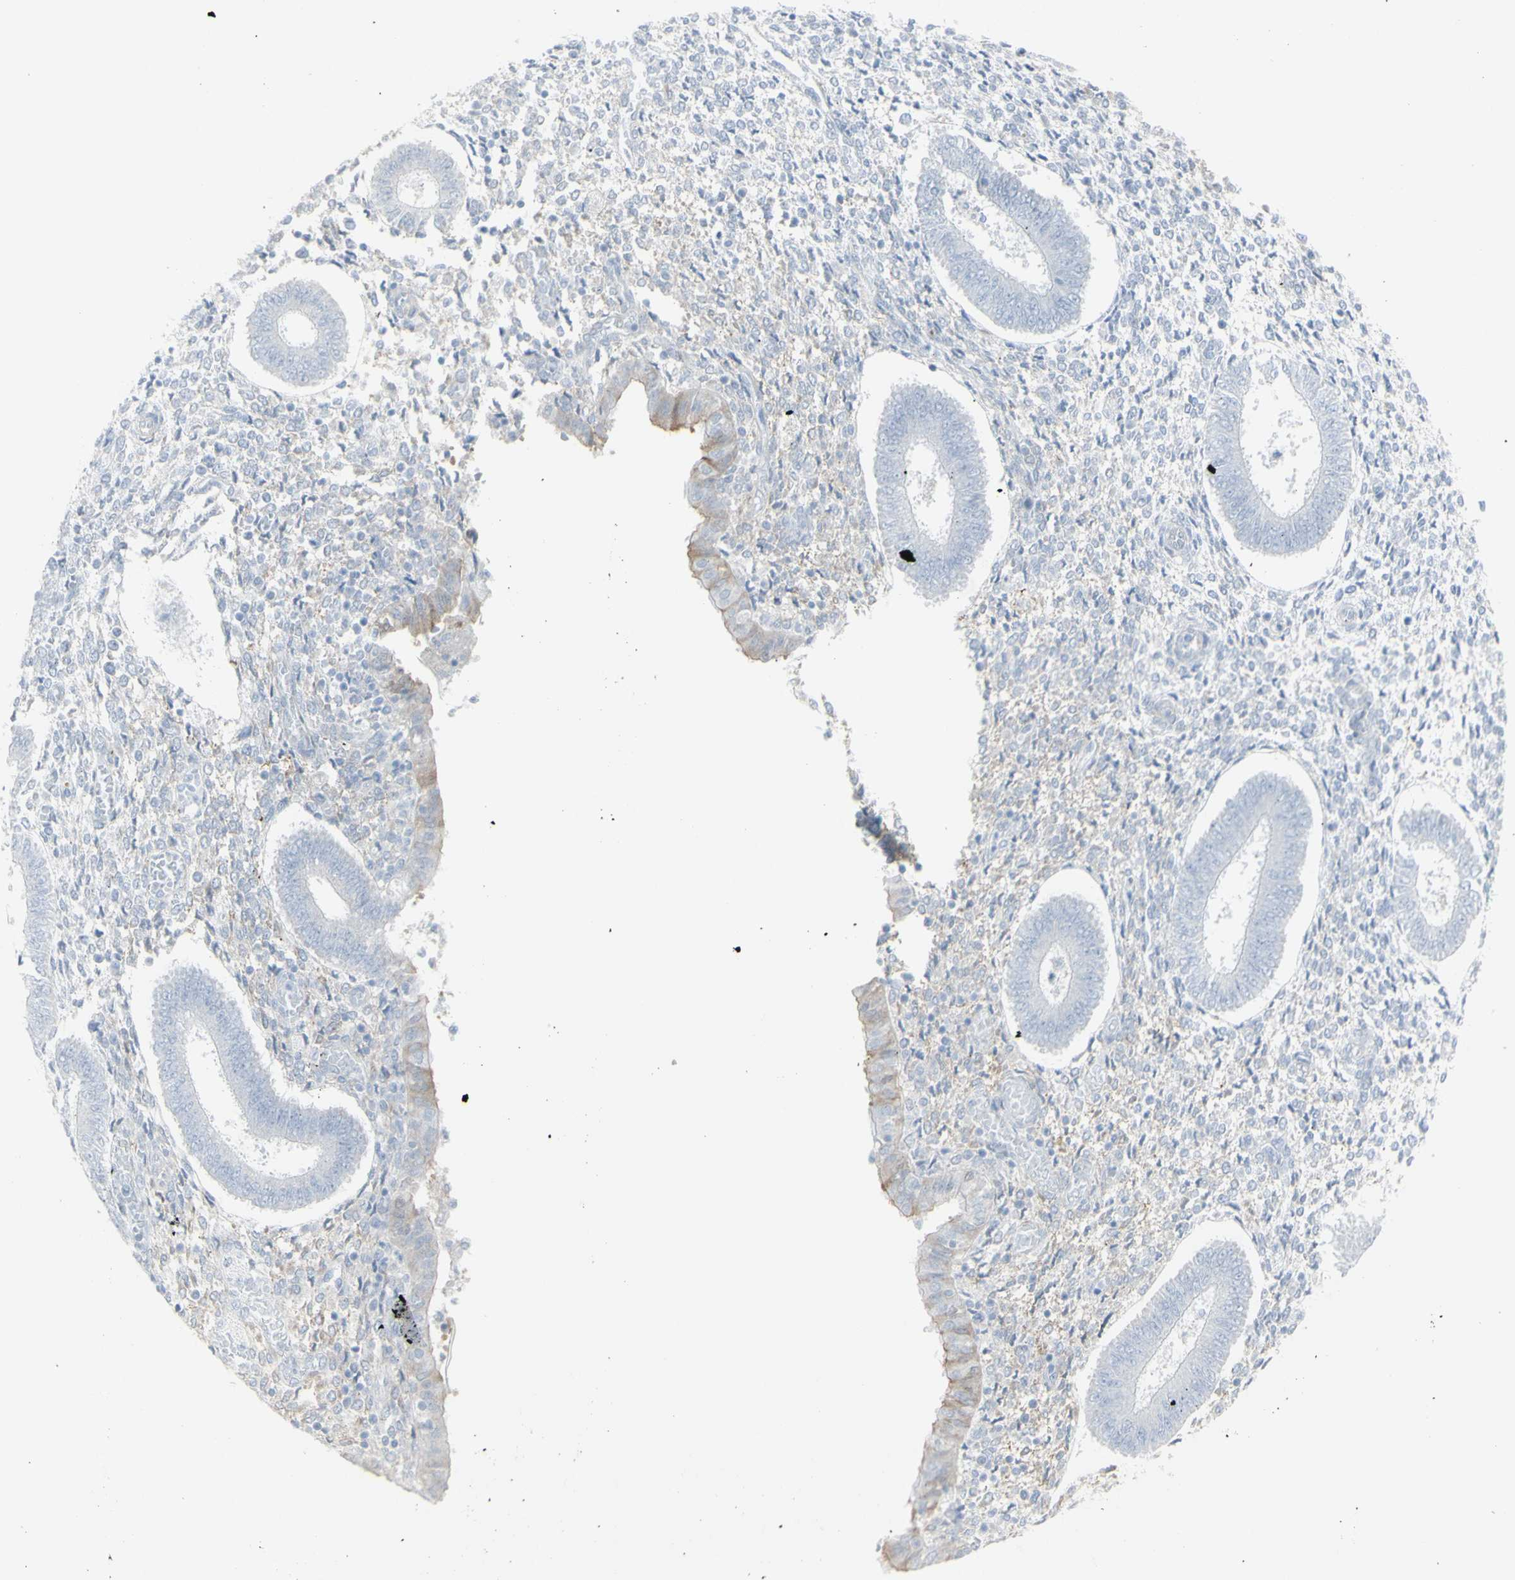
{"staining": {"intensity": "negative", "quantity": "none", "location": "none"}, "tissue": "endometrium", "cell_type": "Cells in endometrial stroma", "image_type": "normal", "snomed": [{"axis": "morphology", "description": "Normal tissue, NOS"}, {"axis": "topography", "description": "Endometrium"}], "caption": "DAB (3,3'-diaminobenzidine) immunohistochemical staining of normal endometrium demonstrates no significant staining in cells in endometrial stroma.", "gene": "ENSG00000198211", "patient": {"sex": "female", "age": 35}}